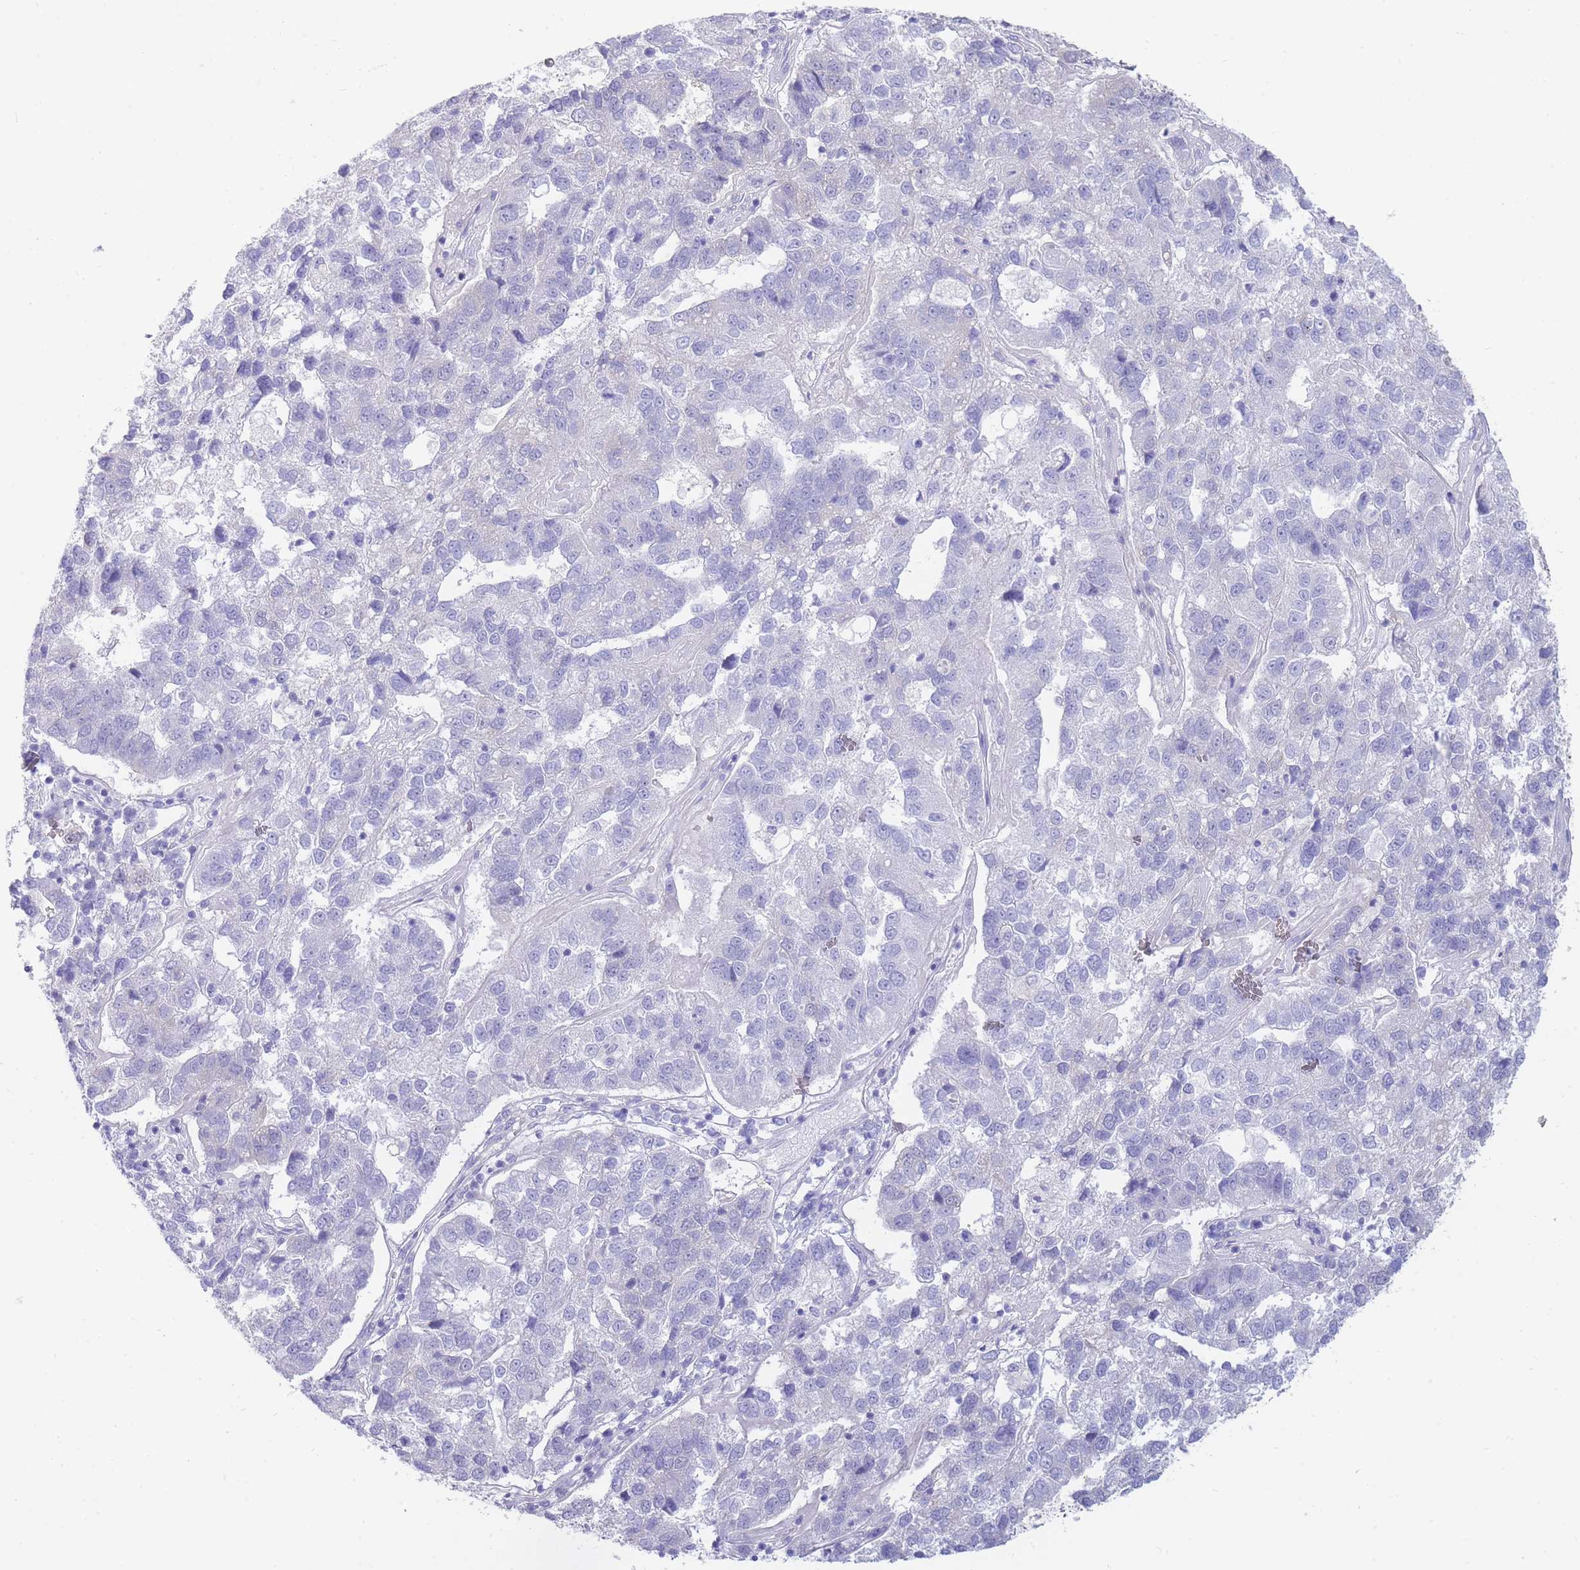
{"staining": {"intensity": "negative", "quantity": "none", "location": "none"}, "tissue": "pancreatic cancer", "cell_type": "Tumor cells", "image_type": "cancer", "snomed": [{"axis": "morphology", "description": "Adenocarcinoma, NOS"}, {"axis": "topography", "description": "Pancreas"}], "caption": "Tumor cells are negative for protein expression in human pancreatic cancer (adenocarcinoma).", "gene": "SUGT1", "patient": {"sex": "female", "age": 61}}